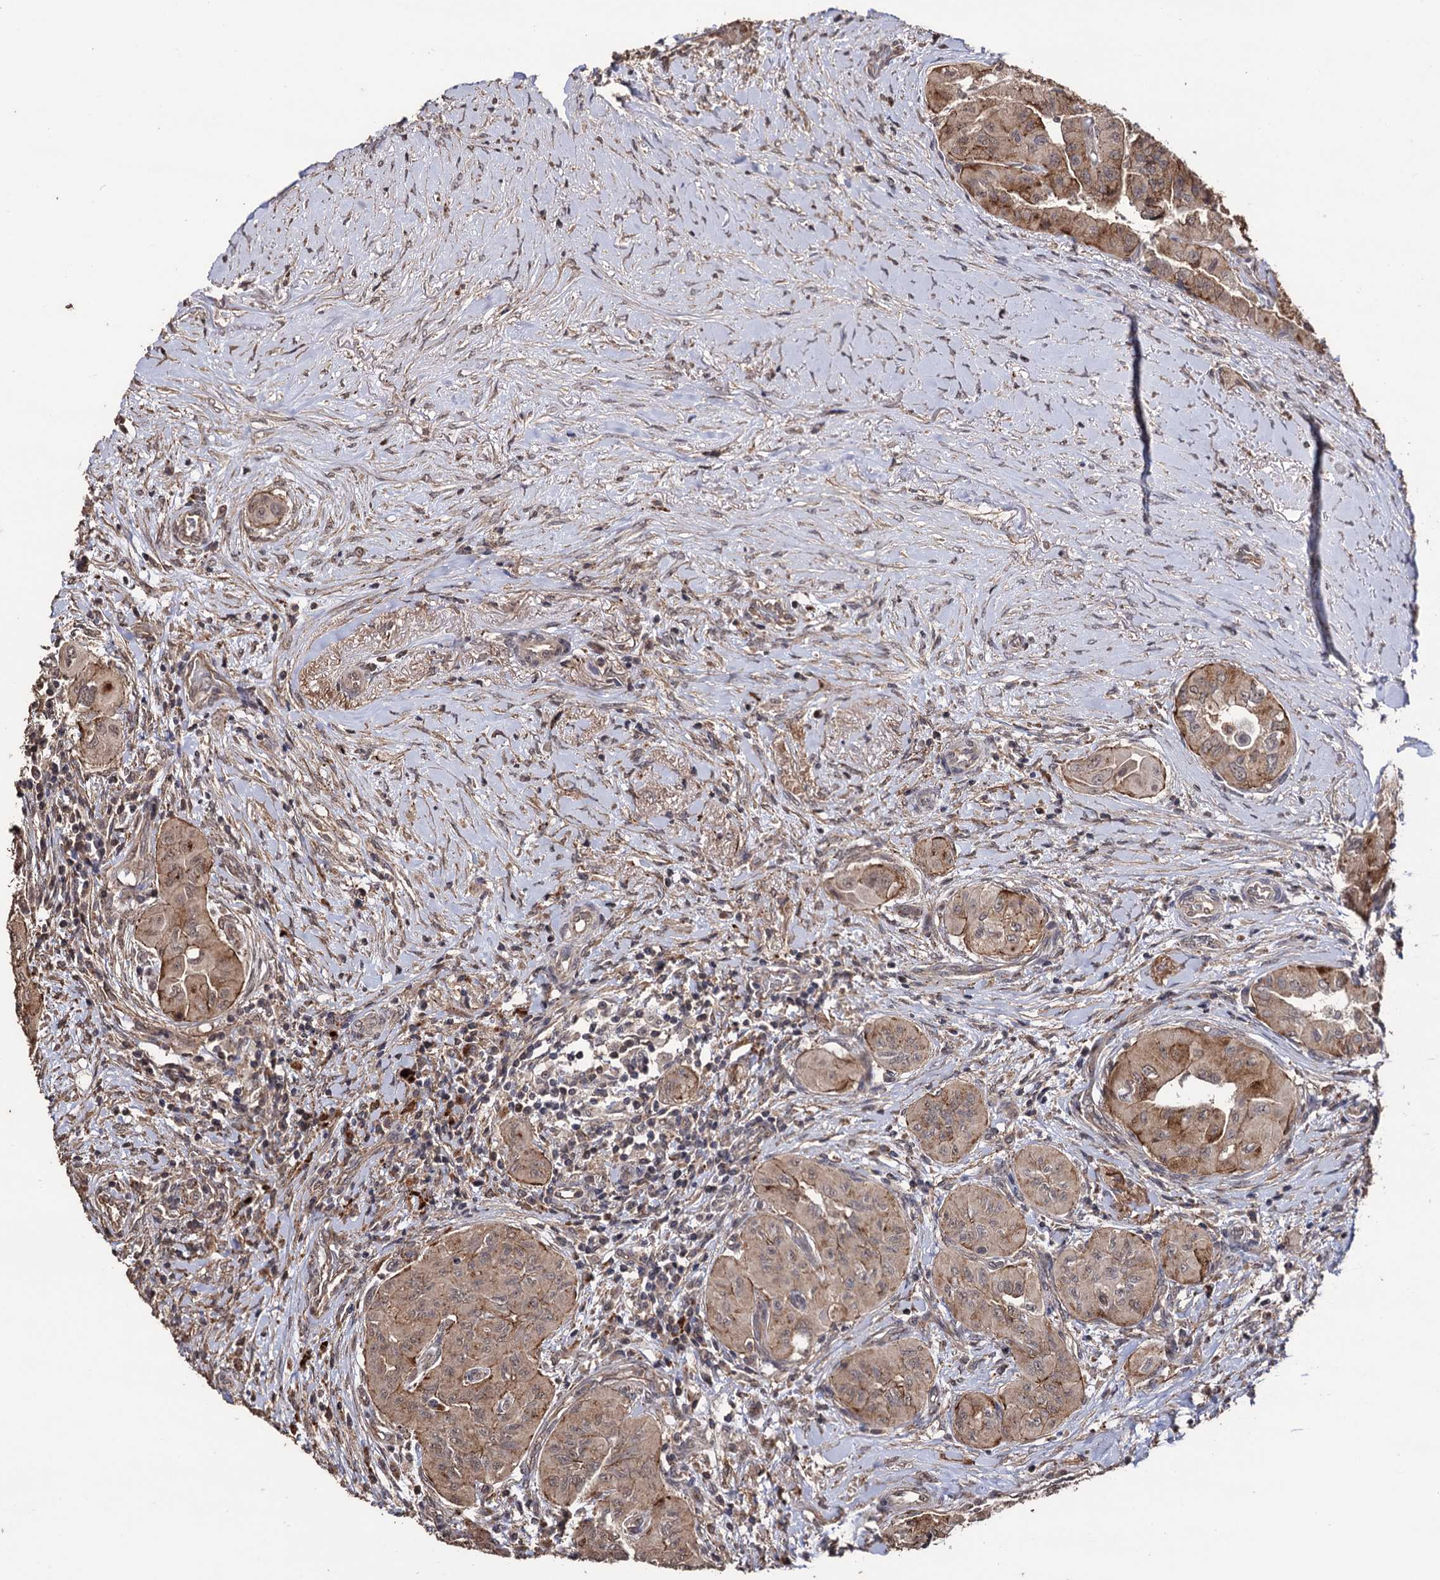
{"staining": {"intensity": "moderate", "quantity": ">75%", "location": "cytoplasmic/membranous"}, "tissue": "thyroid cancer", "cell_type": "Tumor cells", "image_type": "cancer", "snomed": [{"axis": "morphology", "description": "Papillary adenocarcinoma, NOS"}, {"axis": "topography", "description": "Thyroid gland"}], "caption": "Protein staining by IHC demonstrates moderate cytoplasmic/membranous expression in approximately >75% of tumor cells in thyroid papillary adenocarcinoma. (DAB (3,3'-diaminobenzidine) IHC, brown staining for protein, blue staining for nuclei).", "gene": "MICAL2", "patient": {"sex": "female", "age": 59}}